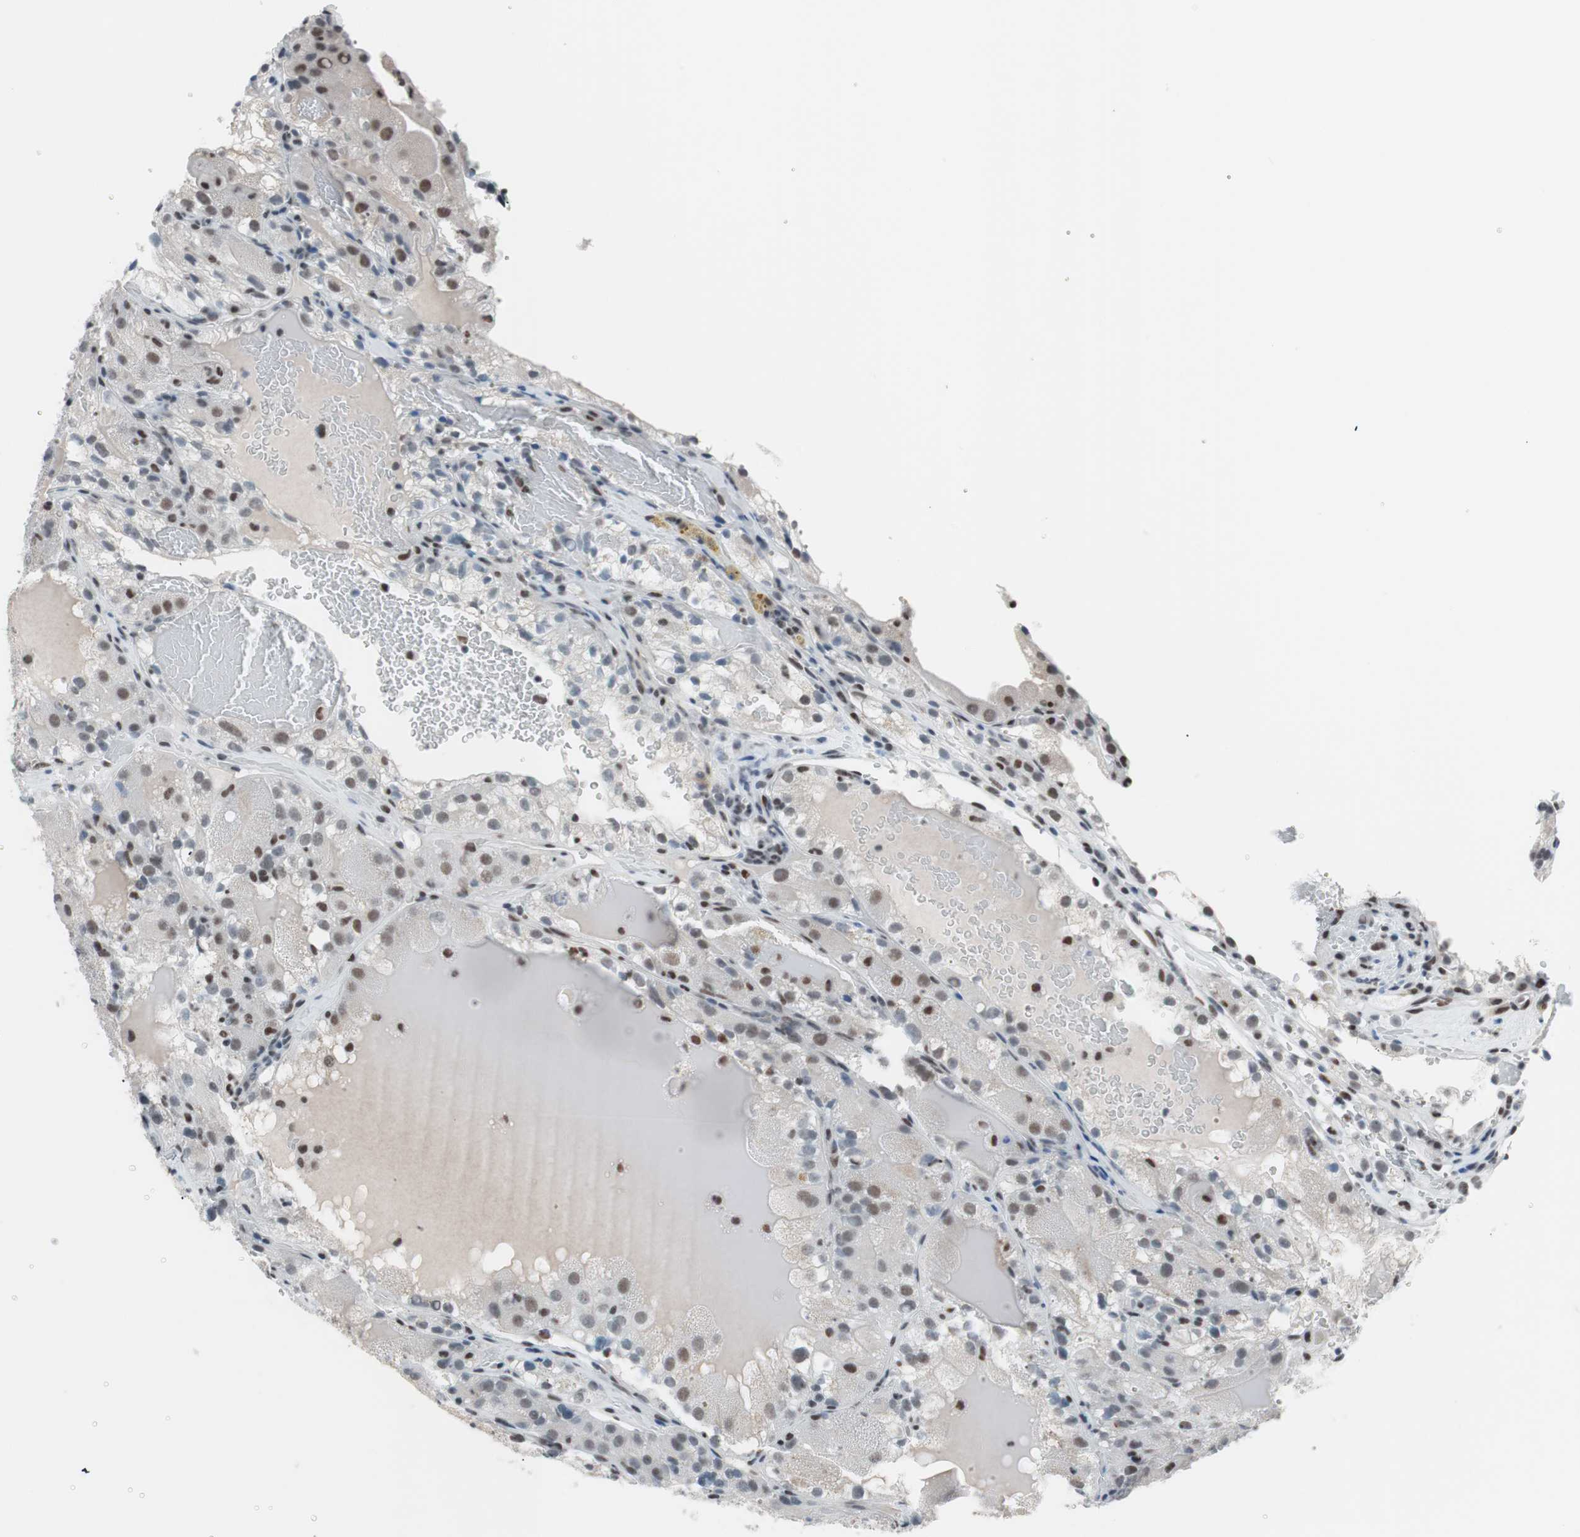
{"staining": {"intensity": "weak", "quantity": "25%-75%", "location": "nuclear"}, "tissue": "renal cancer", "cell_type": "Tumor cells", "image_type": "cancer", "snomed": [{"axis": "morphology", "description": "Normal tissue, NOS"}, {"axis": "morphology", "description": "Adenocarcinoma, NOS"}, {"axis": "topography", "description": "Kidney"}], "caption": "Renal adenocarcinoma stained with DAB (3,3'-diaminobenzidine) IHC shows low levels of weak nuclear staining in approximately 25%-75% of tumor cells.", "gene": "ARID1A", "patient": {"sex": "male", "age": 61}}